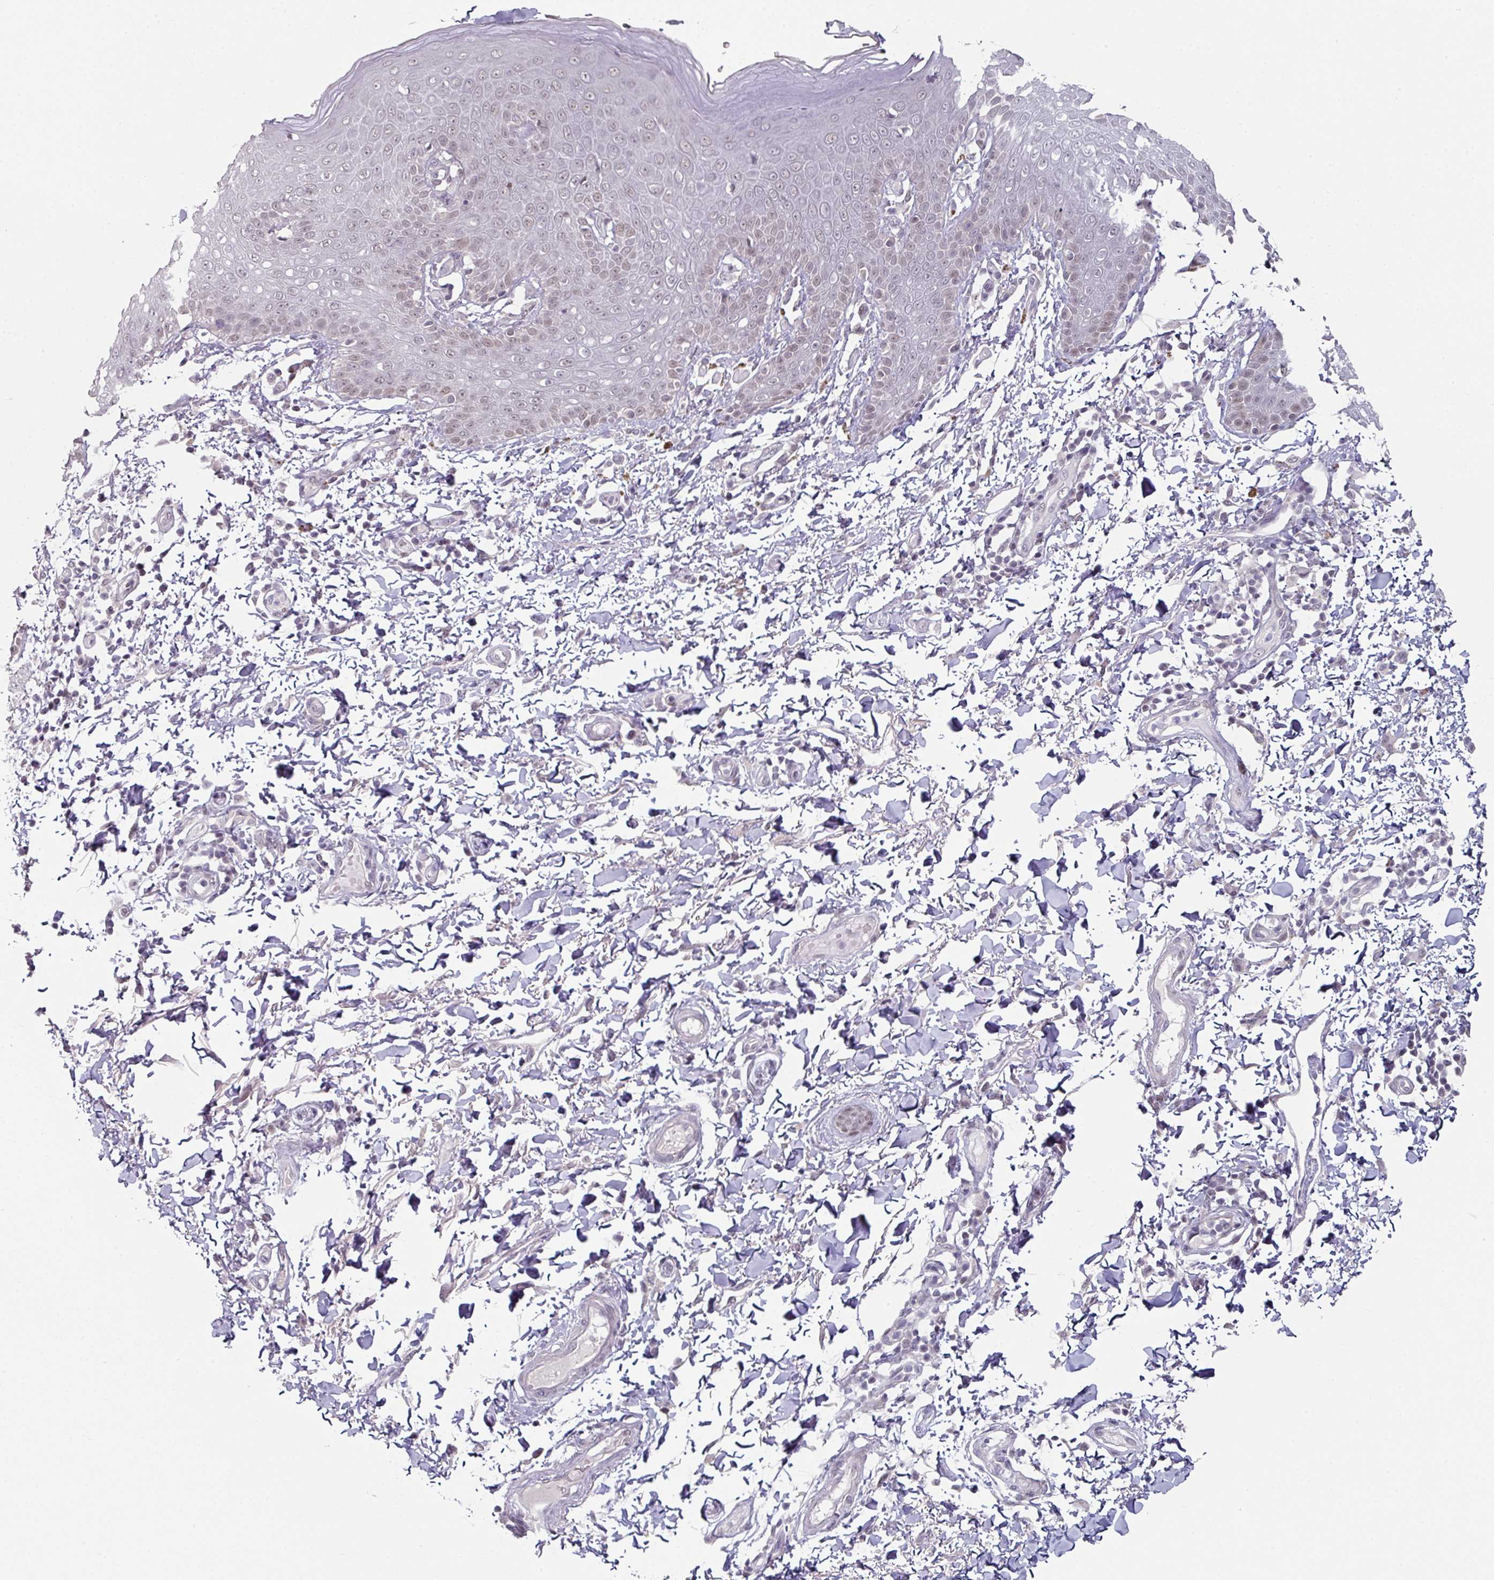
{"staining": {"intensity": "moderate", "quantity": "25%-75%", "location": "nuclear"}, "tissue": "skin", "cell_type": "Epidermal cells", "image_type": "normal", "snomed": [{"axis": "morphology", "description": "Normal tissue, NOS"}, {"axis": "topography", "description": "Peripheral nerve tissue"}], "caption": "Protein expression analysis of benign human skin reveals moderate nuclear expression in about 25%-75% of epidermal cells.", "gene": "ELK1", "patient": {"sex": "male", "age": 51}}